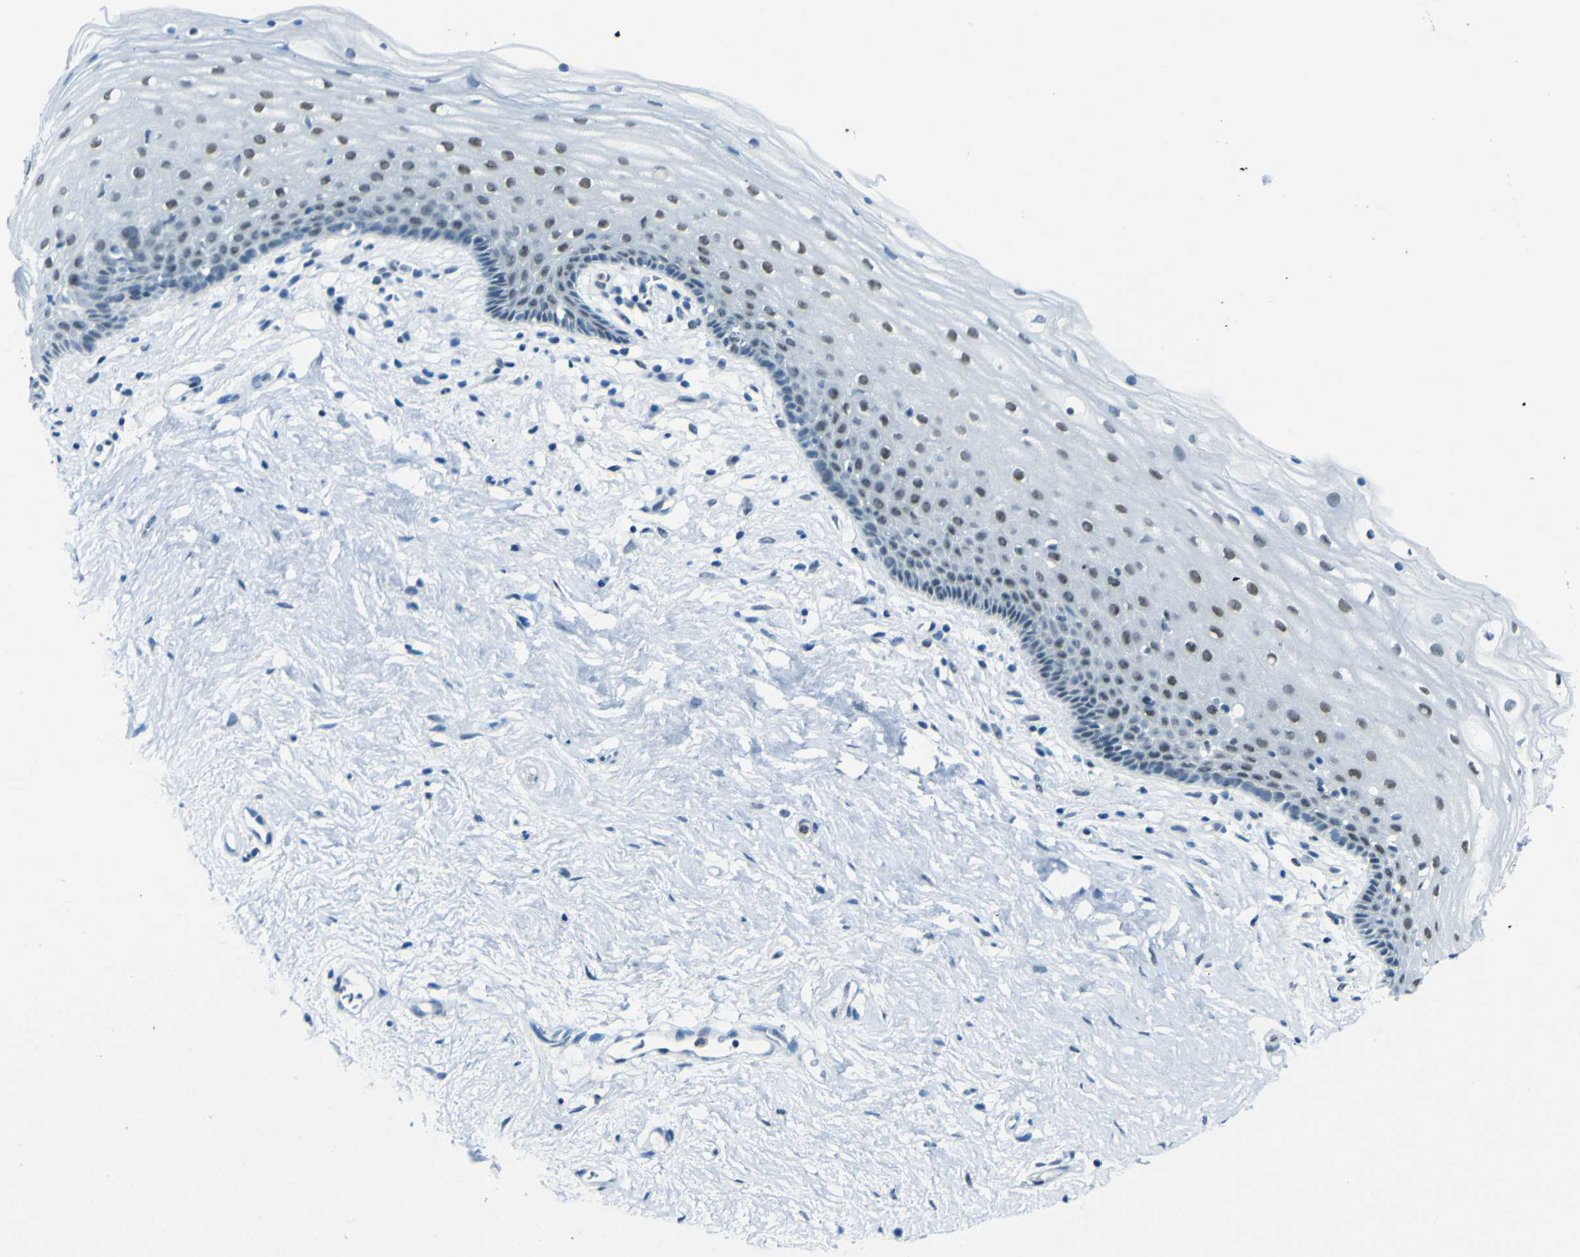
{"staining": {"intensity": "weak", "quantity": "<25%", "location": "nuclear"}, "tissue": "vagina", "cell_type": "Squamous epithelial cells", "image_type": "normal", "snomed": [{"axis": "morphology", "description": "Normal tissue, NOS"}, {"axis": "topography", "description": "Vagina"}], "caption": "Immunohistochemistry micrograph of unremarkable vagina: vagina stained with DAB (3,3'-diaminobenzidine) demonstrates no significant protein expression in squamous epithelial cells.", "gene": "CEBPG", "patient": {"sex": "female", "age": 44}}